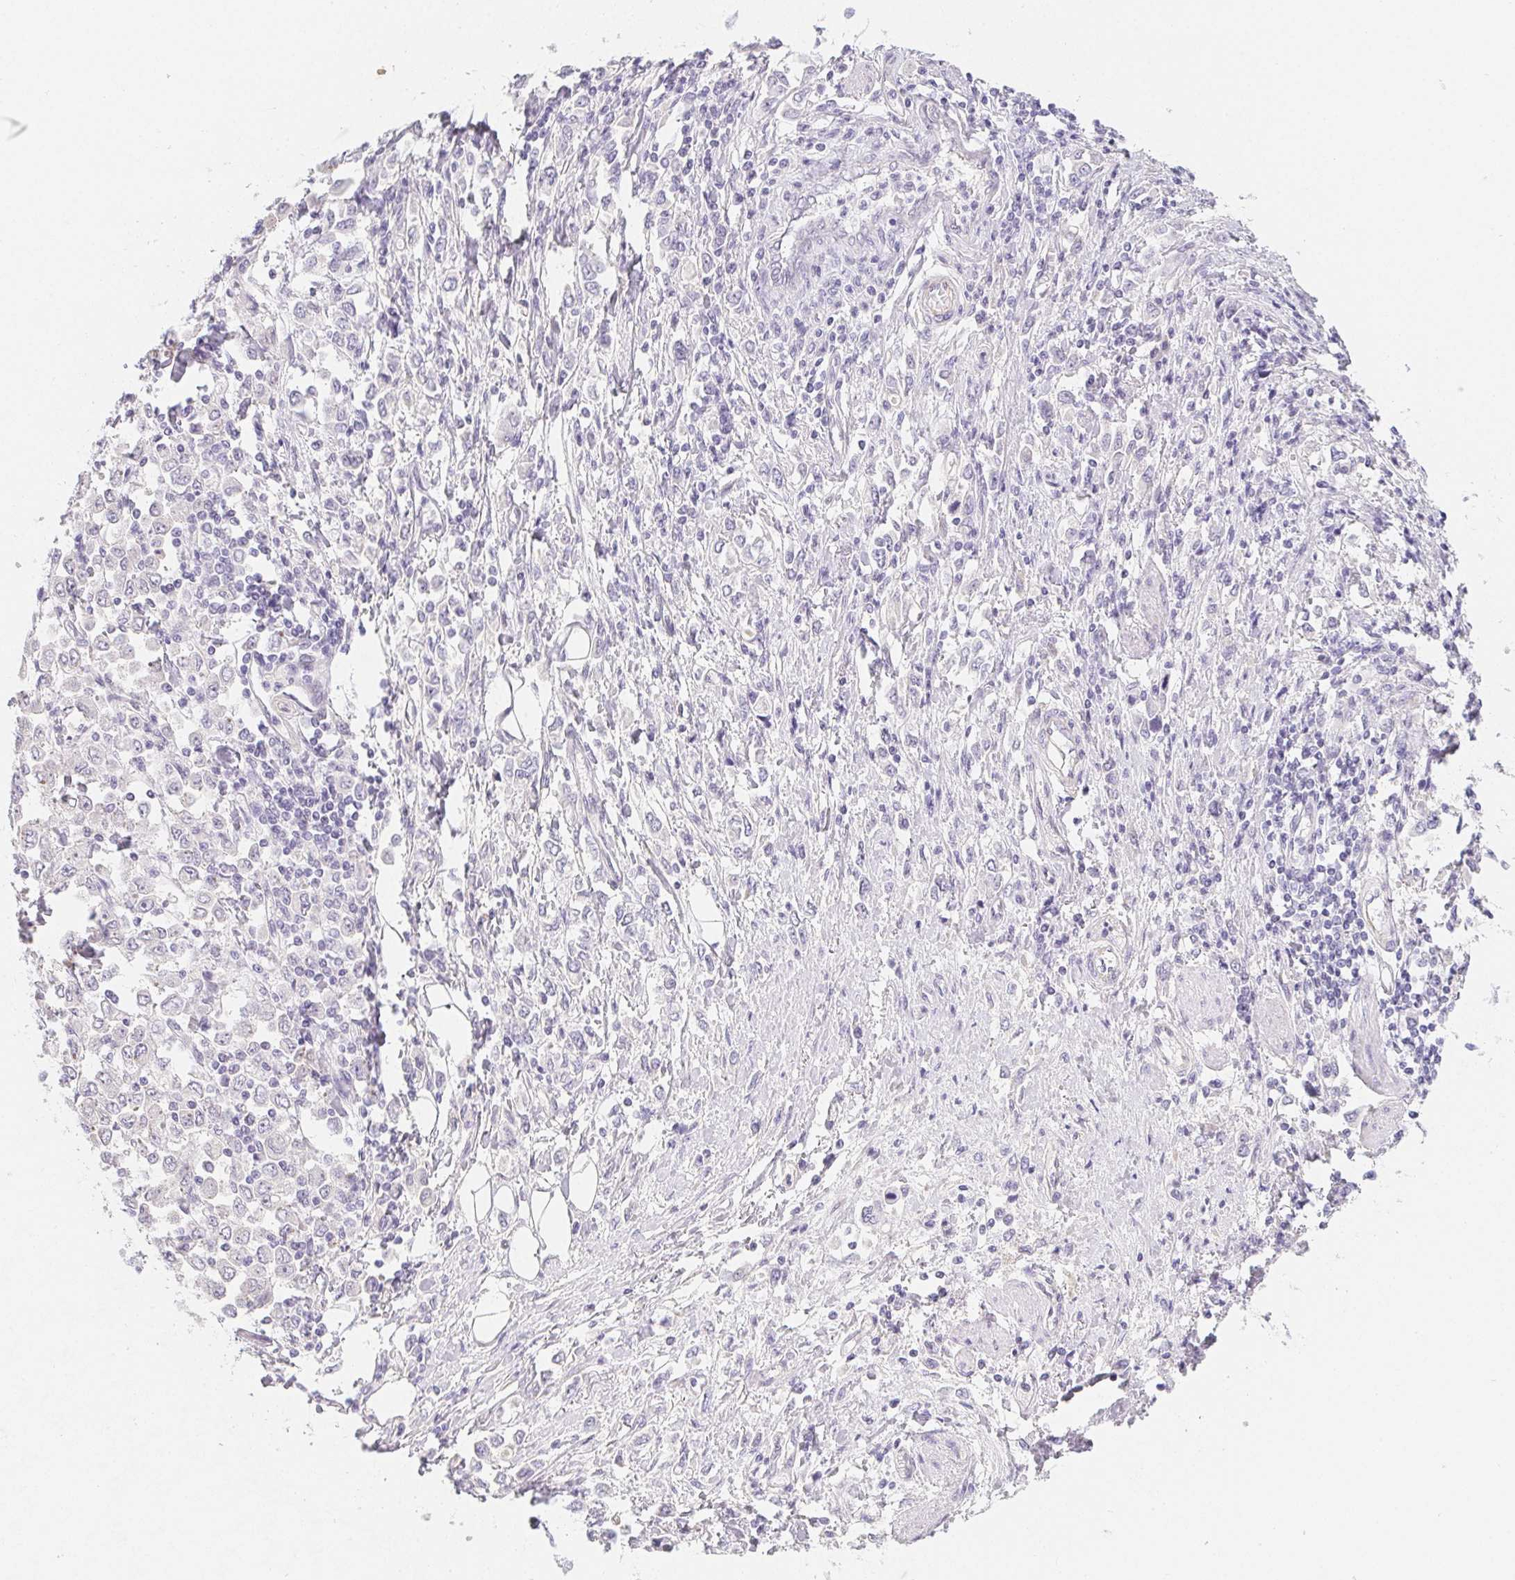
{"staining": {"intensity": "negative", "quantity": "none", "location": "none"}, "tissue": "stomach cancer", "cell_type": "Tumor cells", "image_type": "cancer", "snomed": [{"axis": "morphology", "description": "Adenocarcinoma, NOS"}, {"axis": "topography", "description": "Stomach, upper"}], "caption": "A high-resolution micrograph shows IHC staining of adenocarcinoma (stomach), which reveals no significant expression in tumor cells.", "gene": "ZBBX", "patient": {"sex": "male", "age": 70}}